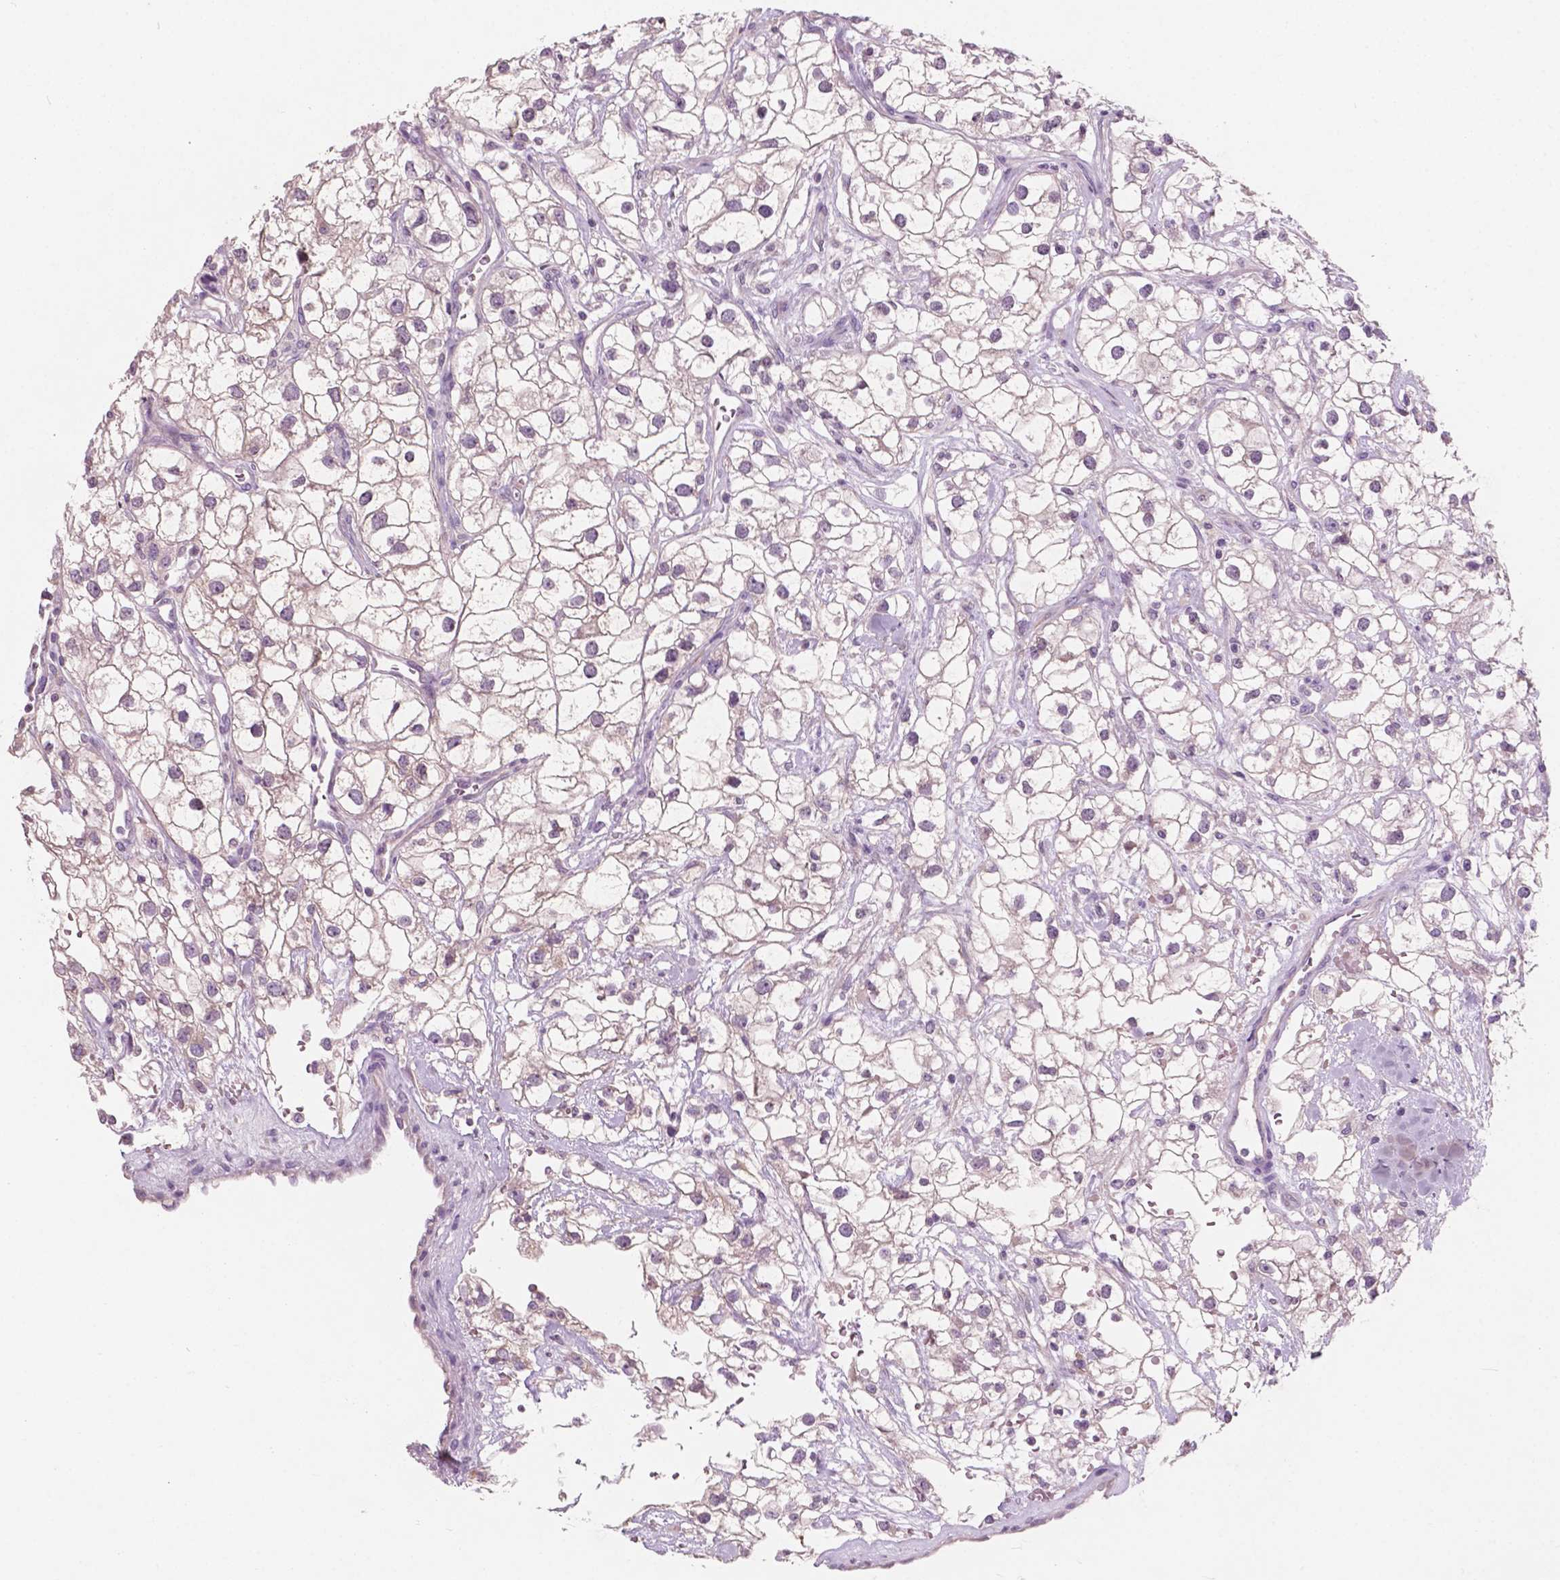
{"staining": {"intensity": "weak", "quantity": "<25%", "location": "cytoplasmic/membranous"}, "tissue": "renal cancer", "cell_type": "Tumor cells", "image_type": "cancer", "snomed": [{"axis": "morphology", "description": "Adenocarcinoma, NOS"}, {"axis": "topography", "description": "Kidney"}], "caption": "The IHC histopathology image has no significant positivity in tumor cells of renal cancer (adenocarcinoma) tissue.", "gene": "AWAT1", "patient": {"sex": "male", "age": 59}}